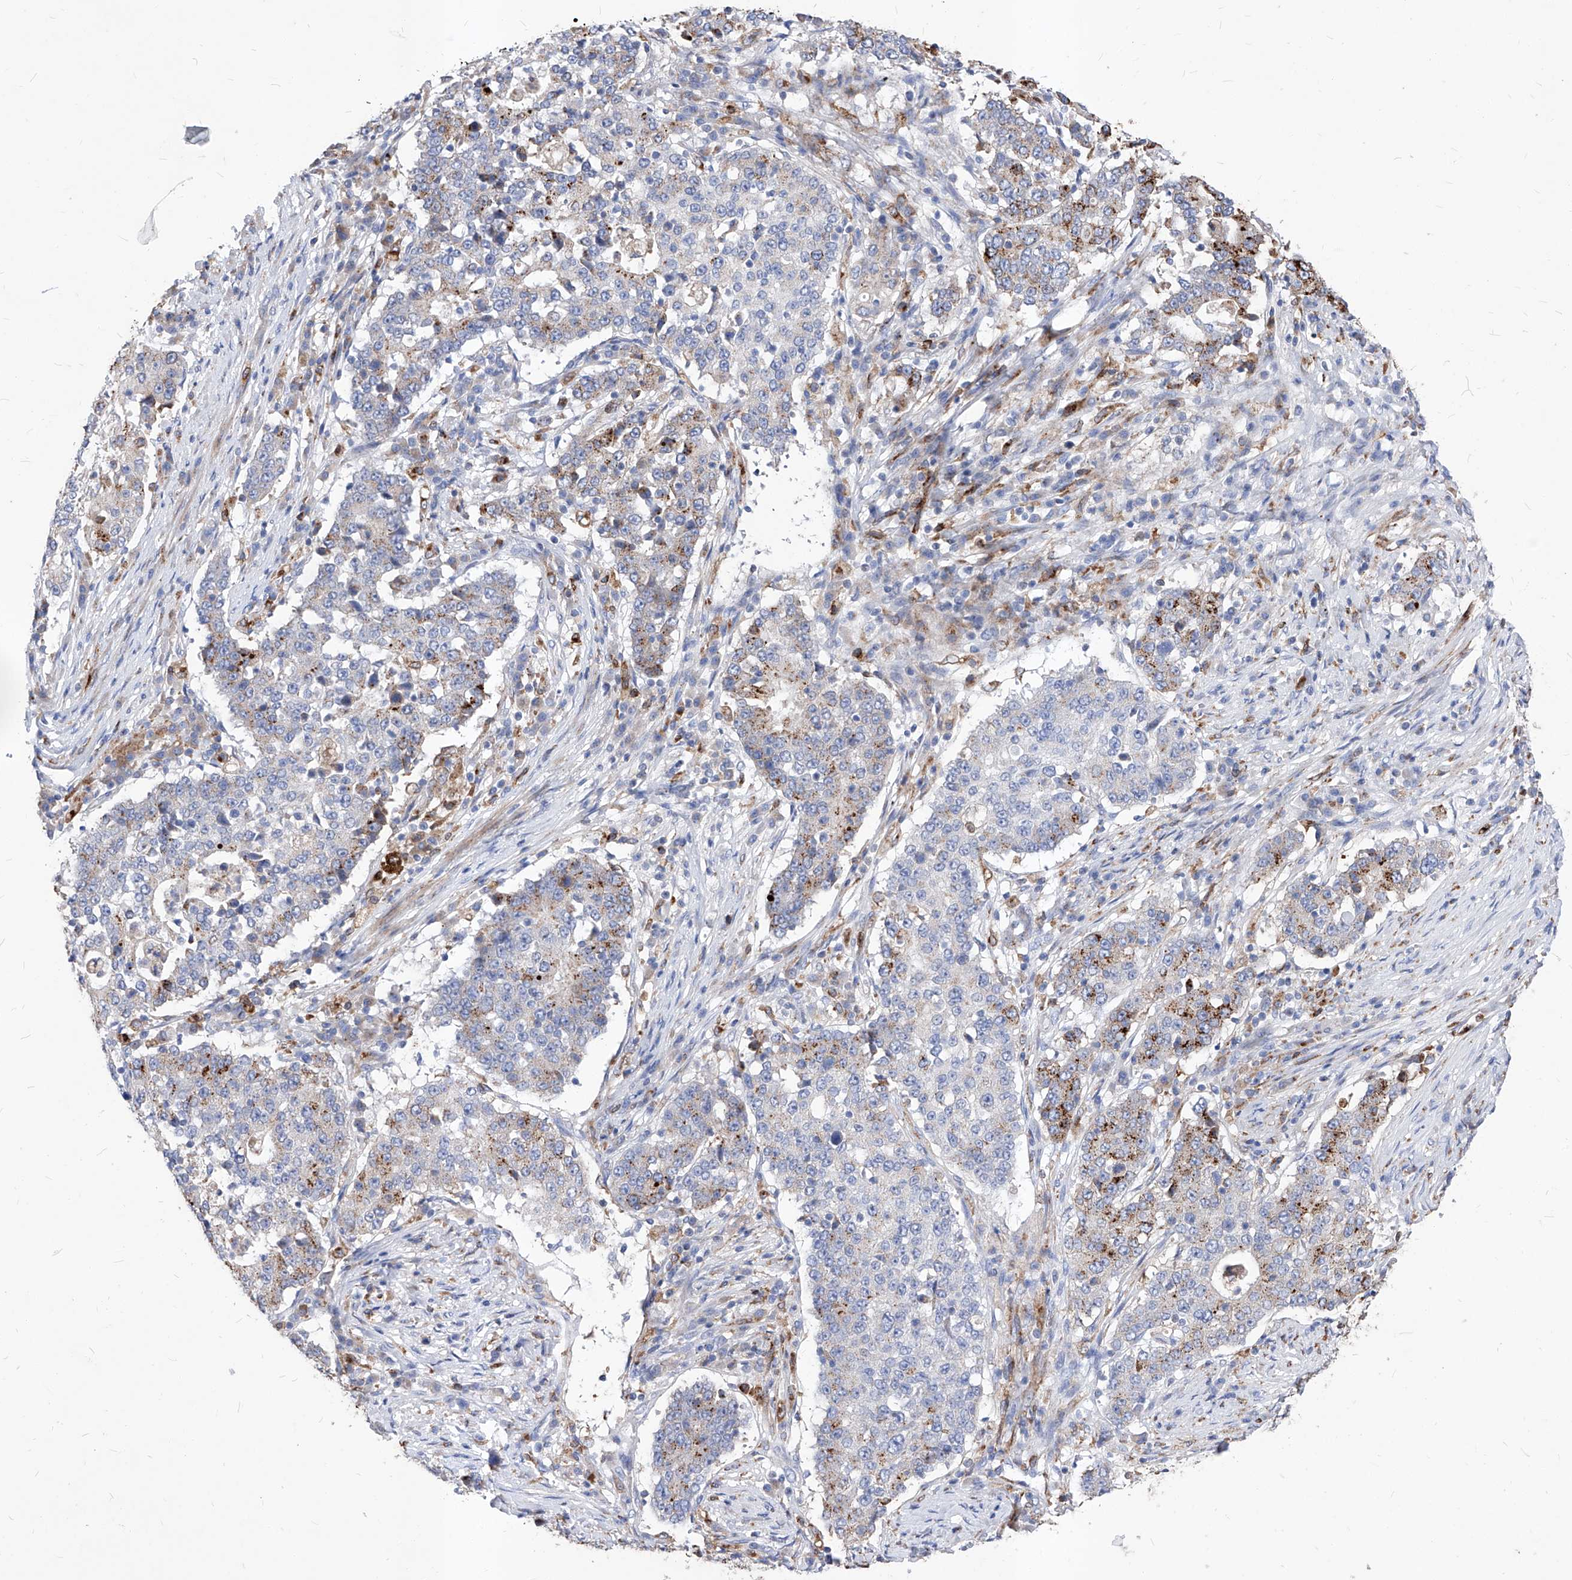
{"staining": {"intensity": "moderate", "quantity": "25%-75%", "location": "cytoplasmic/membranous"}, "tissue": "stomach cancer", "cell_type": "Tumor cells", "image_type": "cancer", "snomed": [{"axis": "morphology", "description": "Adenocarcinoma, NOS"}, {"axis": "topography", "description": "Stomach"}], "caption": "Tumor cells exhibit moderate cytoplasmic/membranous staining in approximately 25%-75% of cells in stomach cancer (adenocarcinoma).", "gene": "UBOX5", "patient": {"sex": "male", "age": 59}}